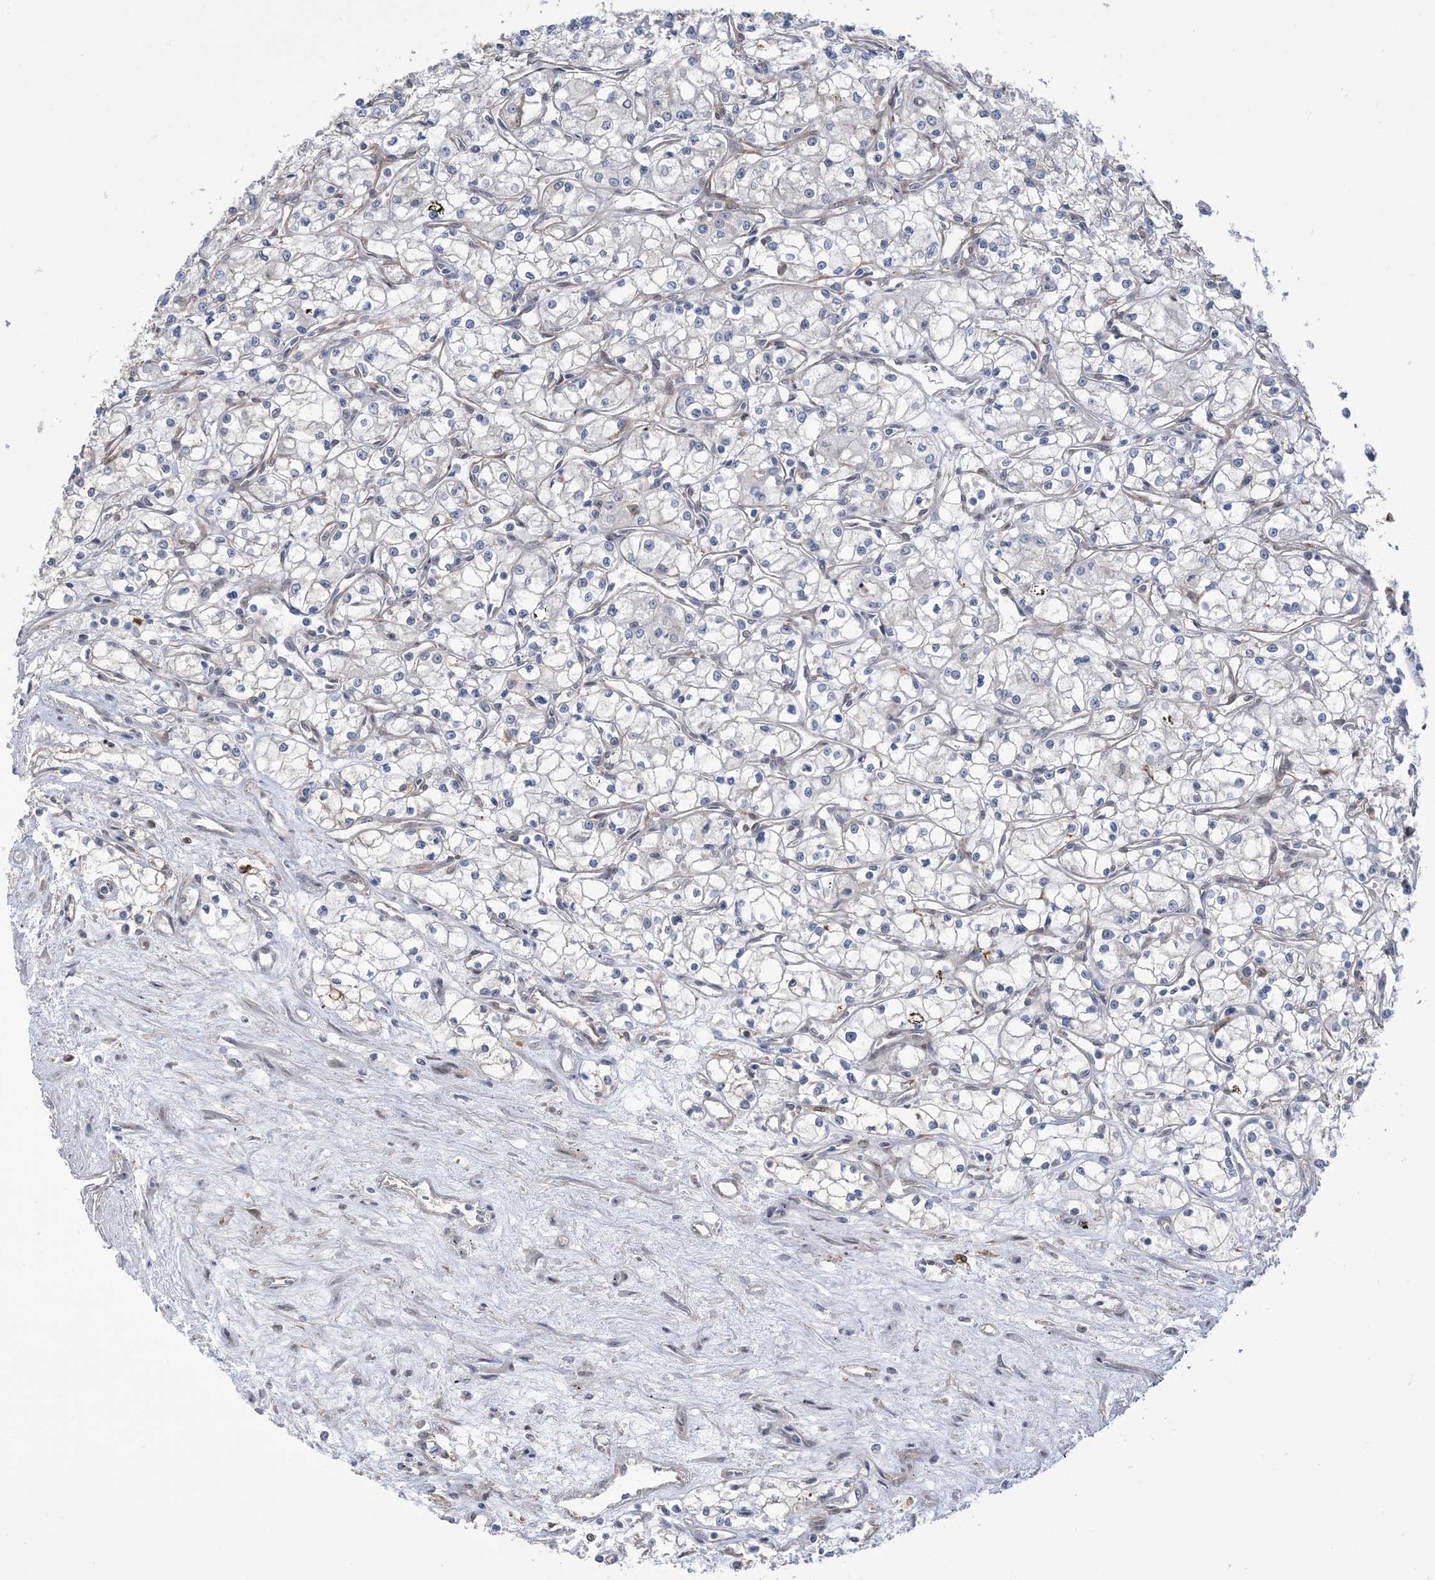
{"staining": {"intensity": "negative", "quantity": "none", "location": "none"}, "tissue": "renal cancer", "cell_type": "Tumor cells", "image_type": "cancer", "snomed": [{"axis": "morphology", "description": "Adenocarcinoma, NOS"}, {"axis": "topography", "description": "Kidney"}], "caption": "DAB immunohistochemical staining of adenocarcinoma (renal) exhibits no significant expression in tumor cells. Nuclei are stained in blue.", "gene": "ZNF8", "patient": {"sex": "male", "age": 59}}